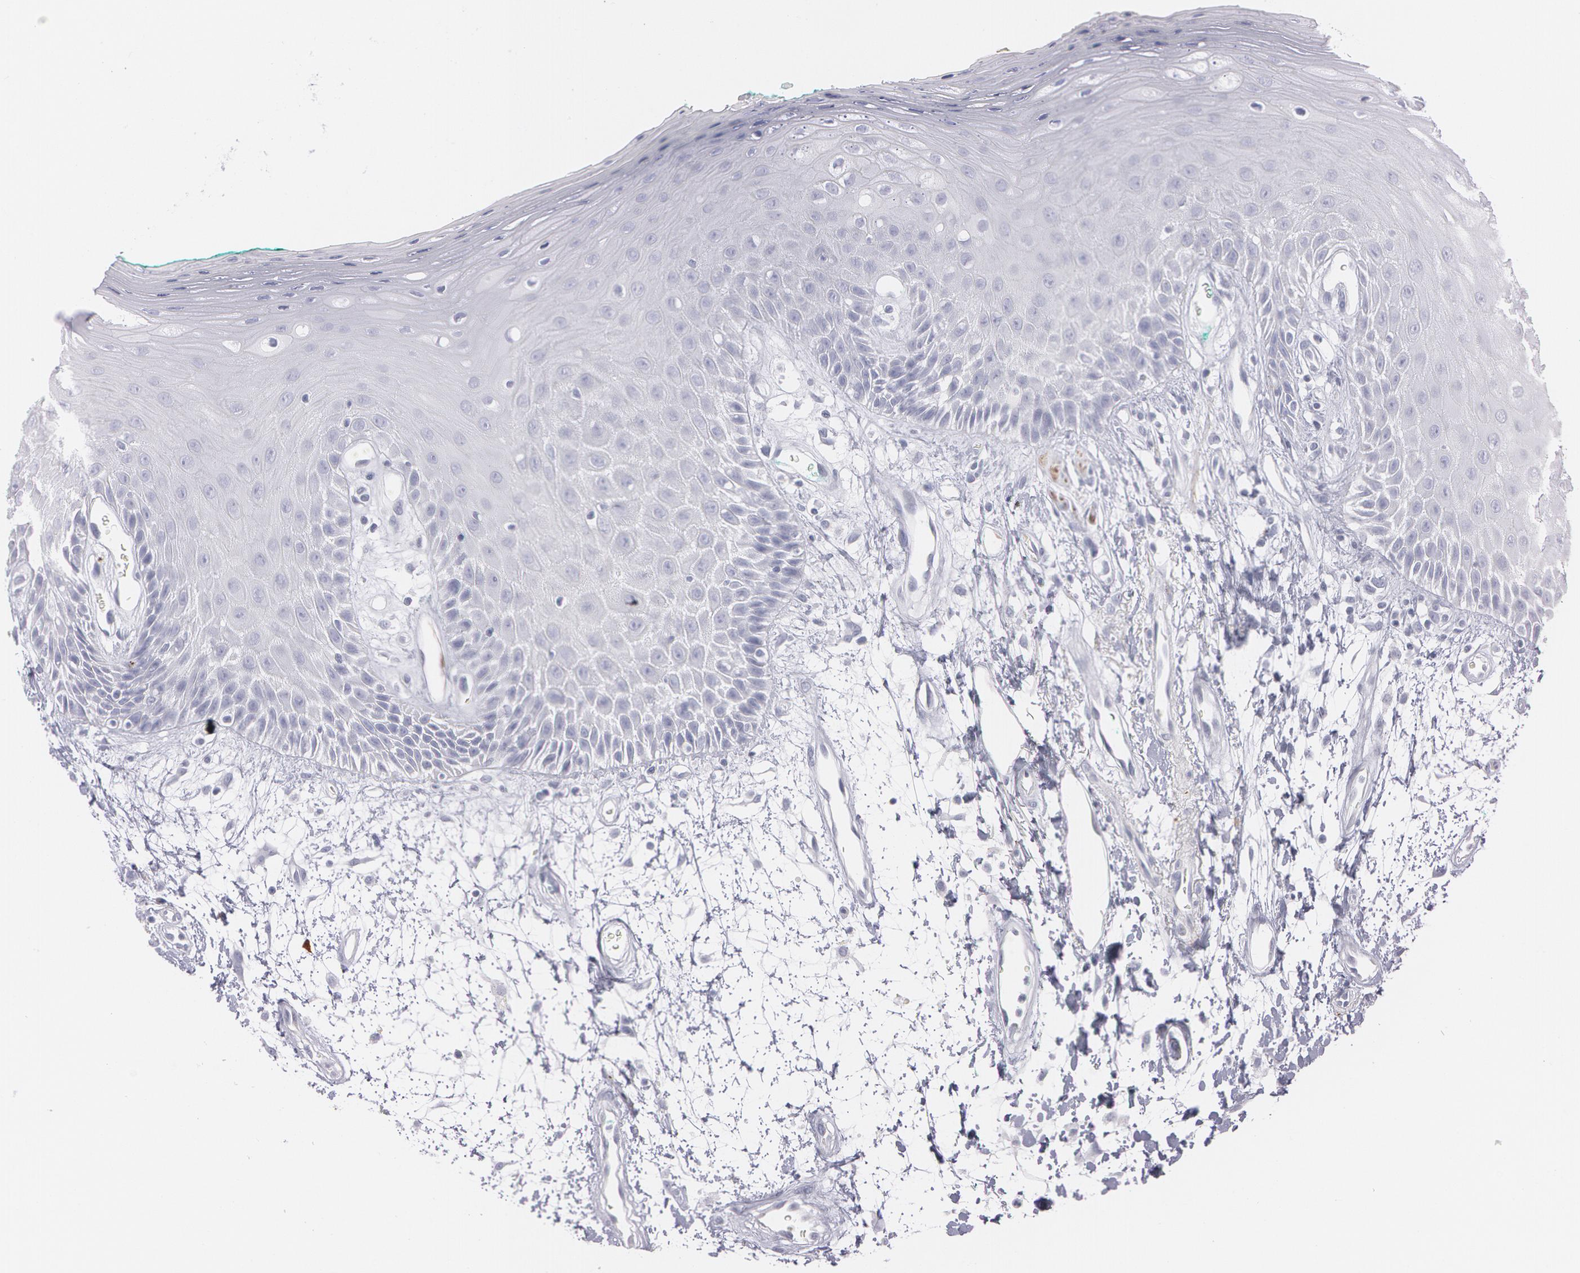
{"staining": {"intensity": "negative", "quantity": "none", "location": "none"}, "tissue": "oral mucosa", "cell_type": "Squamous epithelial cells", "image_type": "normal", "snomed": [{"axis": "morphology", "description": "Normal tissue, NOS"}, {"axis": "morphology", "description": "Squamous cell carcinoma, NOS"}, {"axis": "topography", "description": "Skeletal muscle"}, {"axis": "topography", "description": "Oral tissue"}, {"axis": "topography", "description": "Head-Neck"}], "caption": "A micrograph of human oral mucosa is negative for staining in squamous epithelial cells.", "gene": "SNCG", "patient": {"sex": "female", "age": 84}}